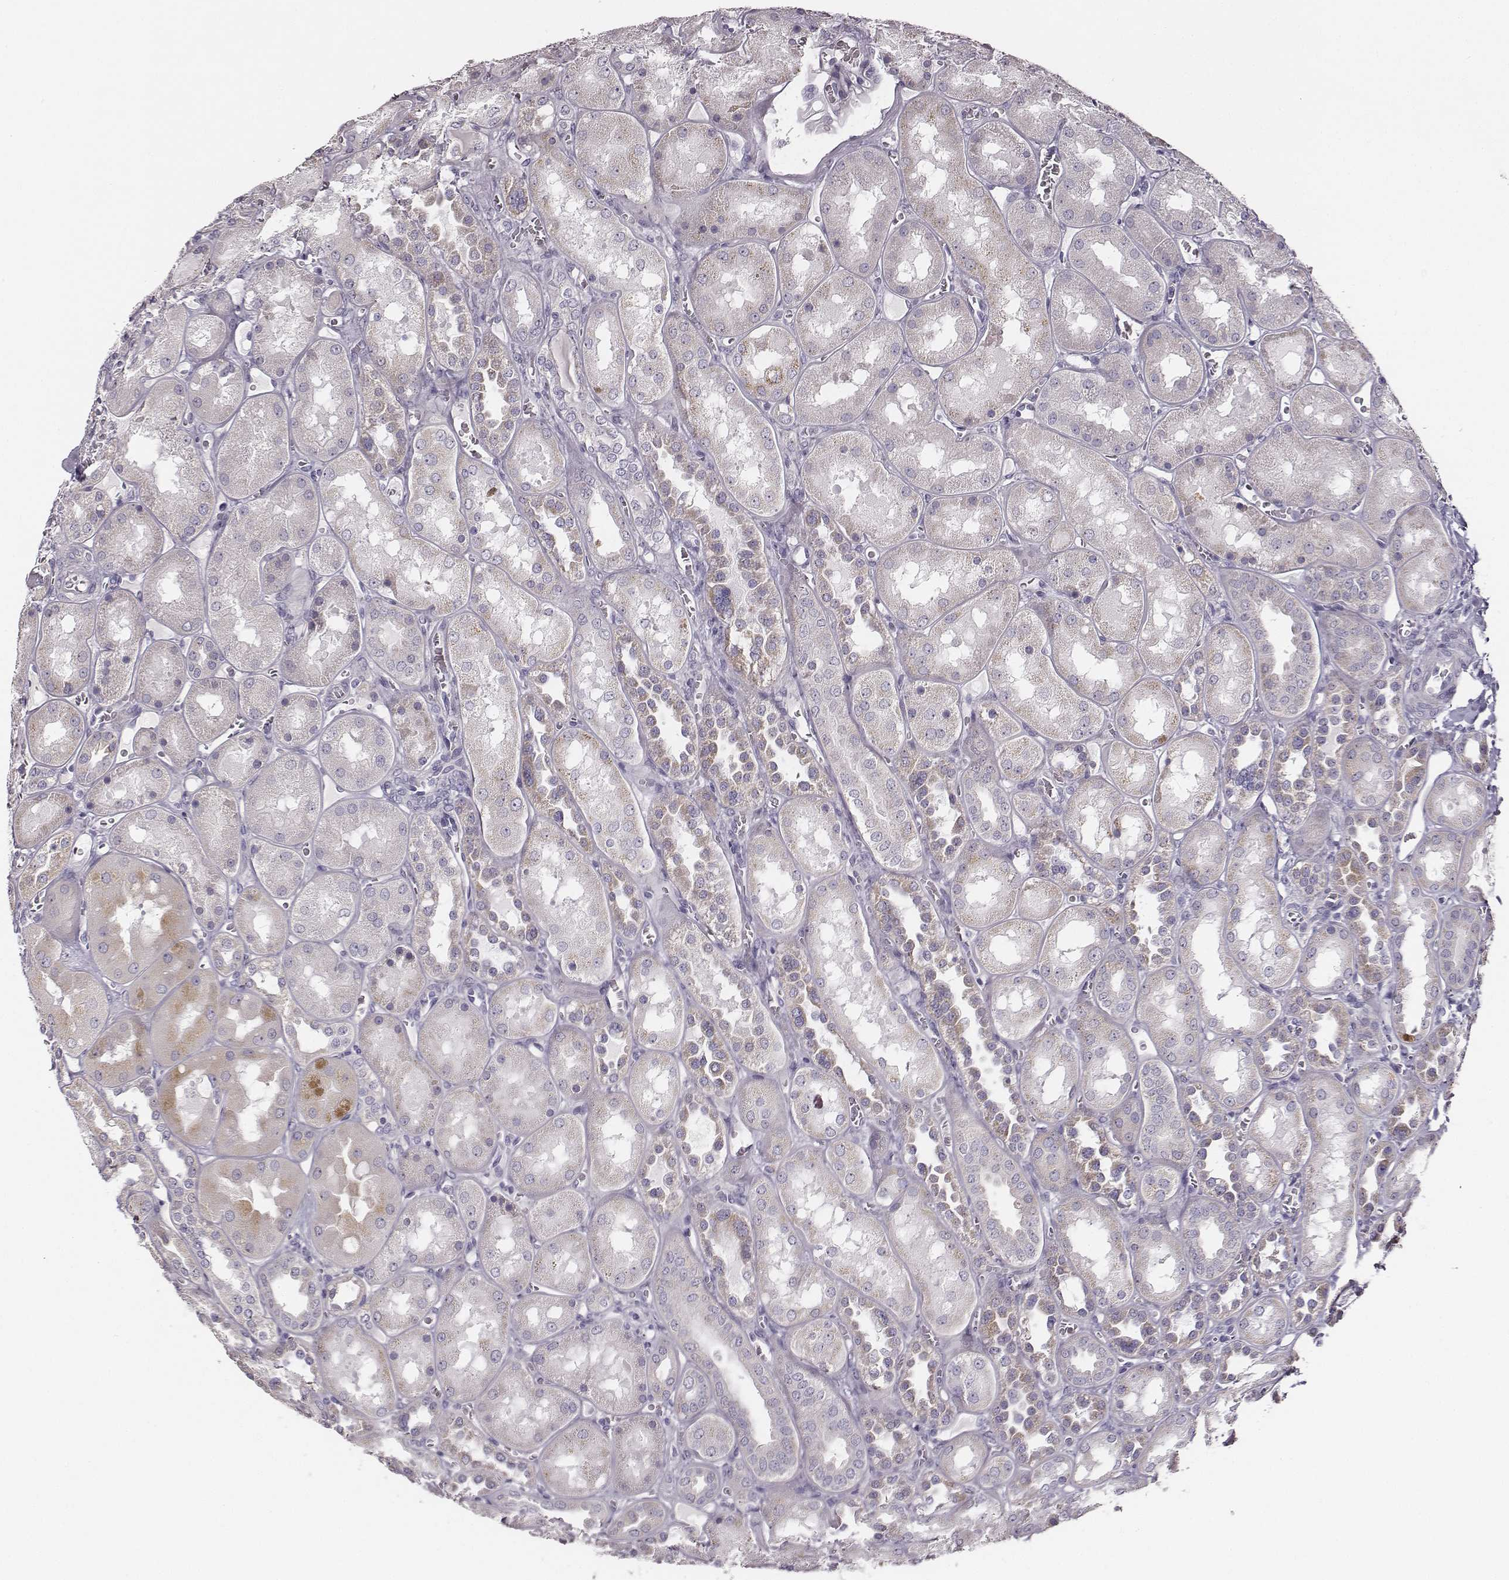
{"staining": {"intensity": "negative", "quantity": "none", "location": "none"}, "tissue": "kidney", "cell_type": "Cells in glomeruli", "image_type": "normal", "snomed": [{"axis": "morphology", "description": "Normal tissue, NOS"}, {"axis": "topography", "description": "Kidney"}], "caption": "DAB immunohistochemical staining of benign kidney shows no significant positivity in cells in glomeruli. Nuclei are stained in blue.", "gene": "UBL4B", "patient": {"sex": "male", "age": 73}}